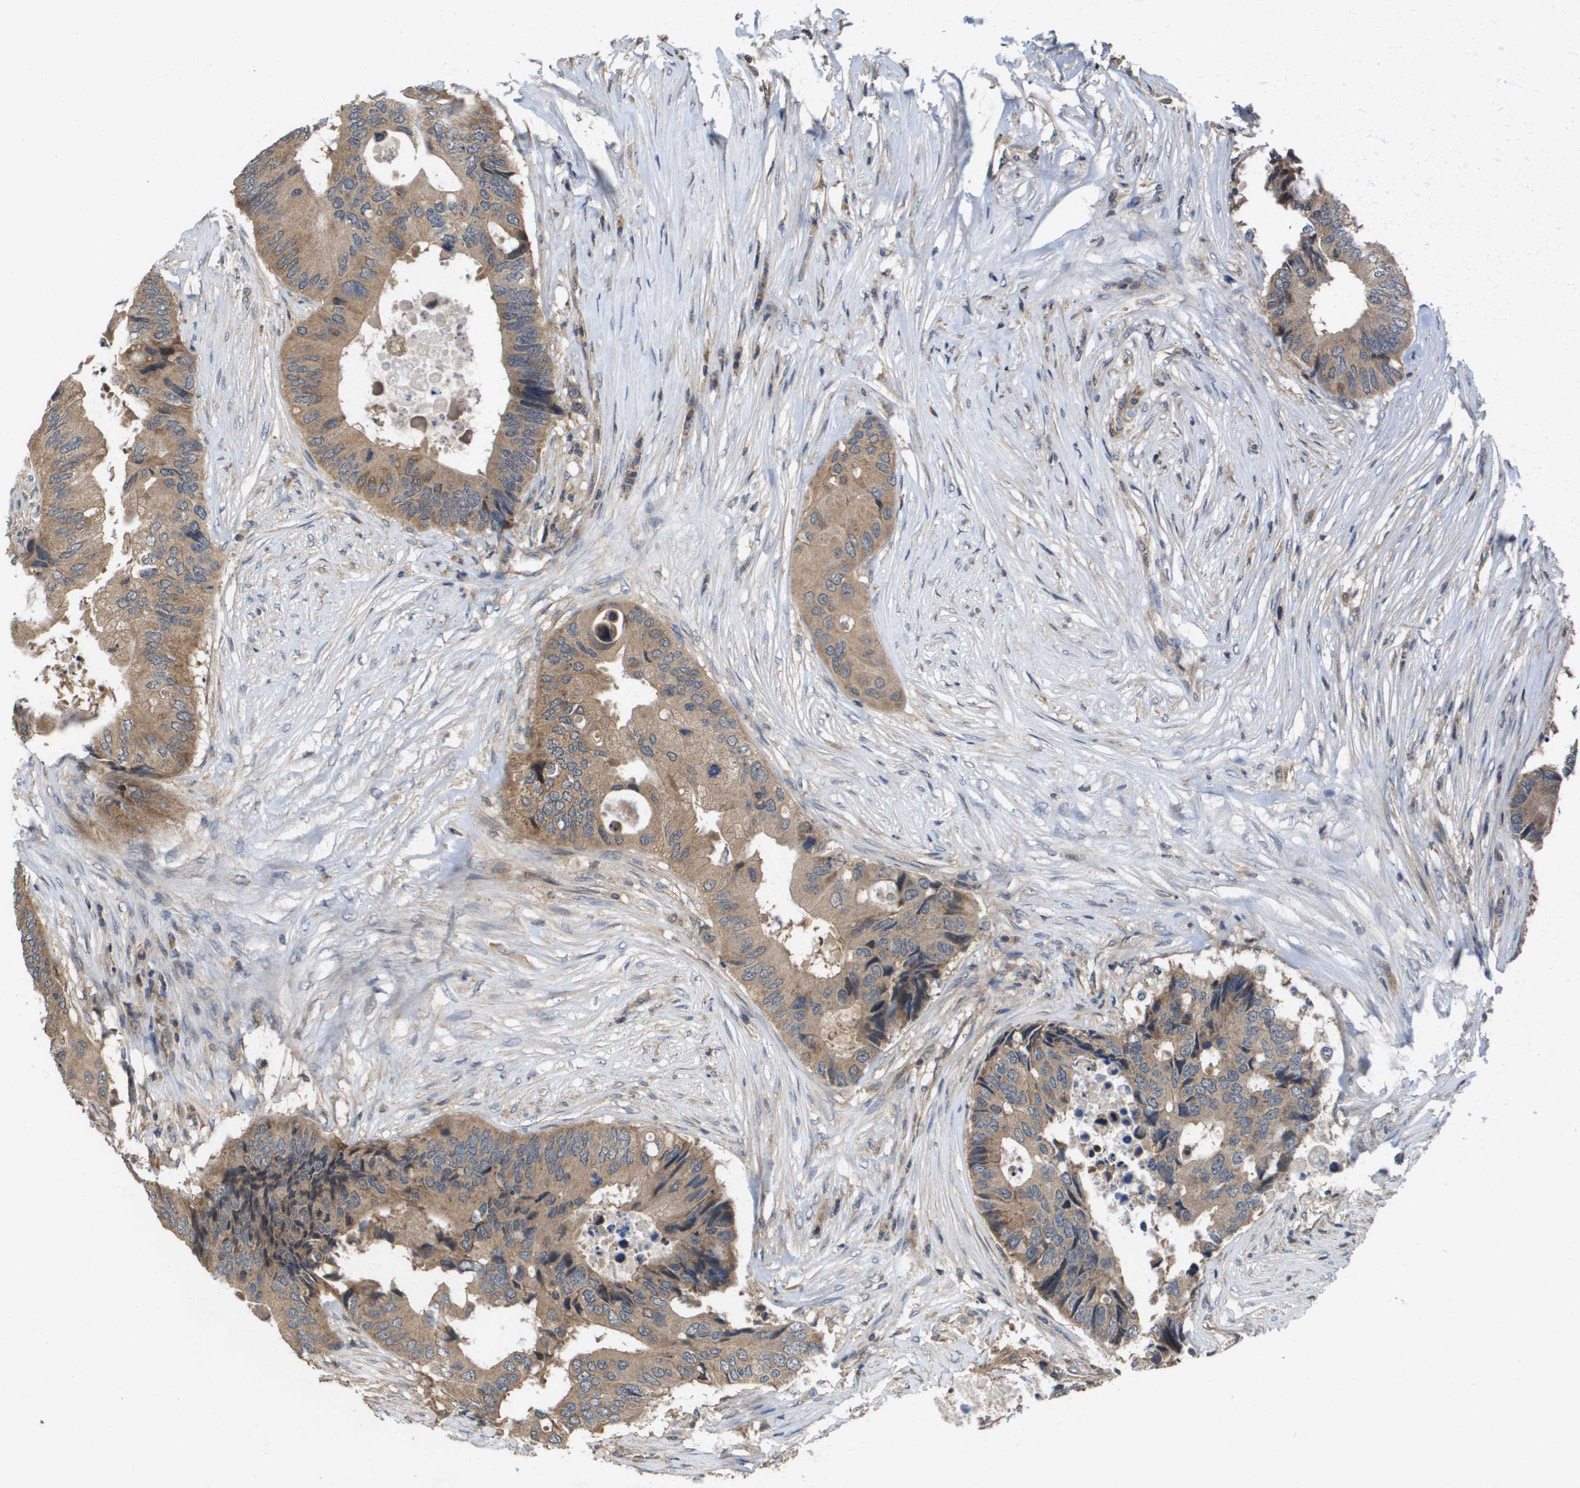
{"staining": {"intensity": "moderate", "quantity": ">75%", "location": "cytoplasmic/membranous"}, "tissue": "colorectal cancer", "cell_type": "Tumor cells", "image_type": "cancer", "snomed": [{"axis": "morphology", "description": "Adenocarcinoma, NOS"}, {"axis": "topography", "description": "Colon"}], "caption": "A brown stain highlights moderate cytoplasmic/membranous positivity of a protein in colorectal adenocarcinoma tumor cells. Immunohistochemistry (ihc) stains the protein in brown and the nuclei are stained blue.", "gene": "RBM38", "patient": {"sex": "male", "age": 71}}